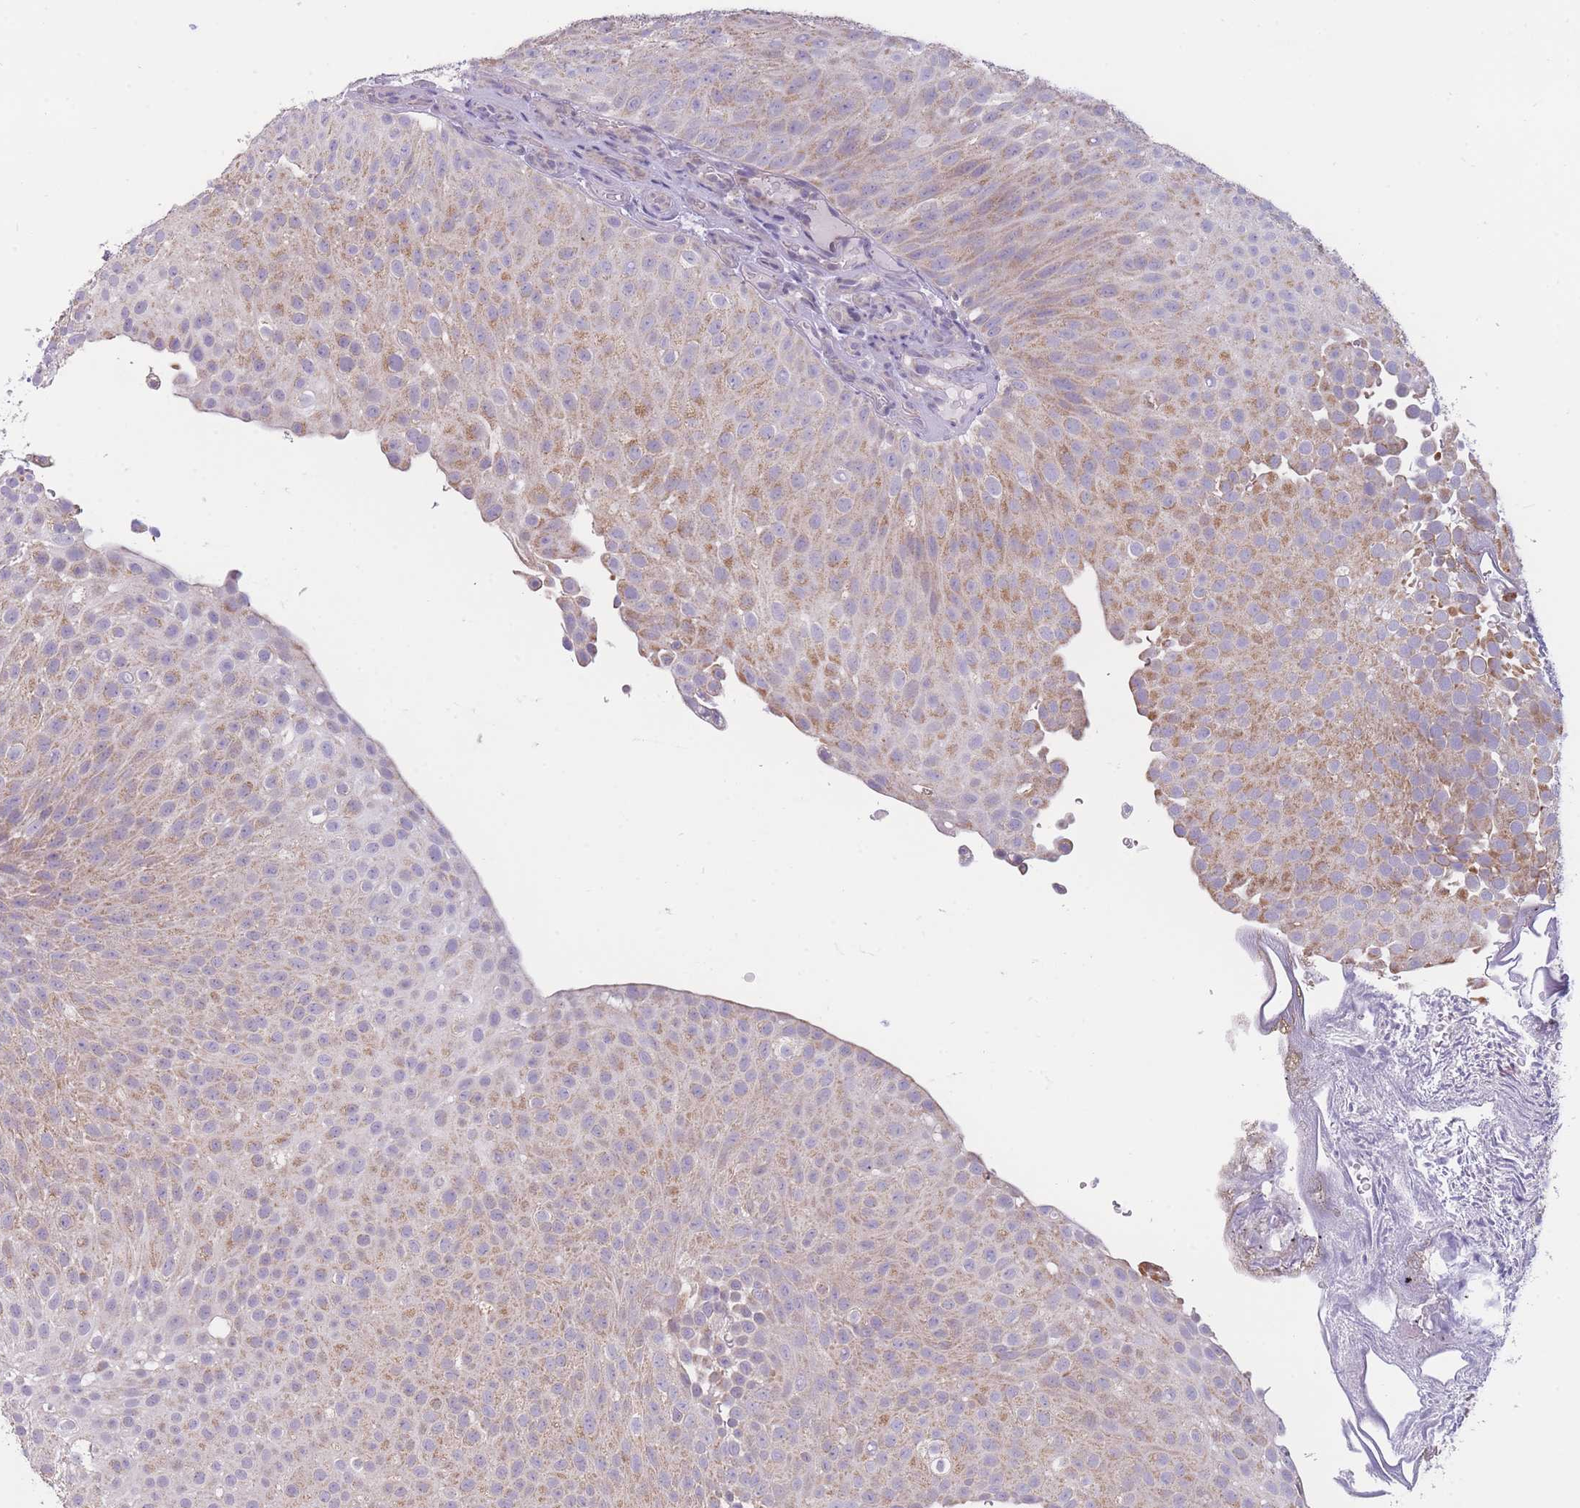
{"staining": {"intensity": "moderate", "quantity": ">75%", "location": "cytoplasmic/membranous"}, "tissue": "urothelial cancer", "cell_type": "Tumor cells", "image_type": "cancer", "snomed": [{"axis": "morphology", "description": "Urothelial carcinoma, Low grade"}, {"axis": "topography", "description": "Urinary bladder"}], "caption": "Moderate cytoplasmic/membranous protein expression is identified in approximately >75% of tumor cells in urothelial carcinoma (low-grade).", "gene": "MRPS18C", "patient": {"sex": "male", "age": 78}}